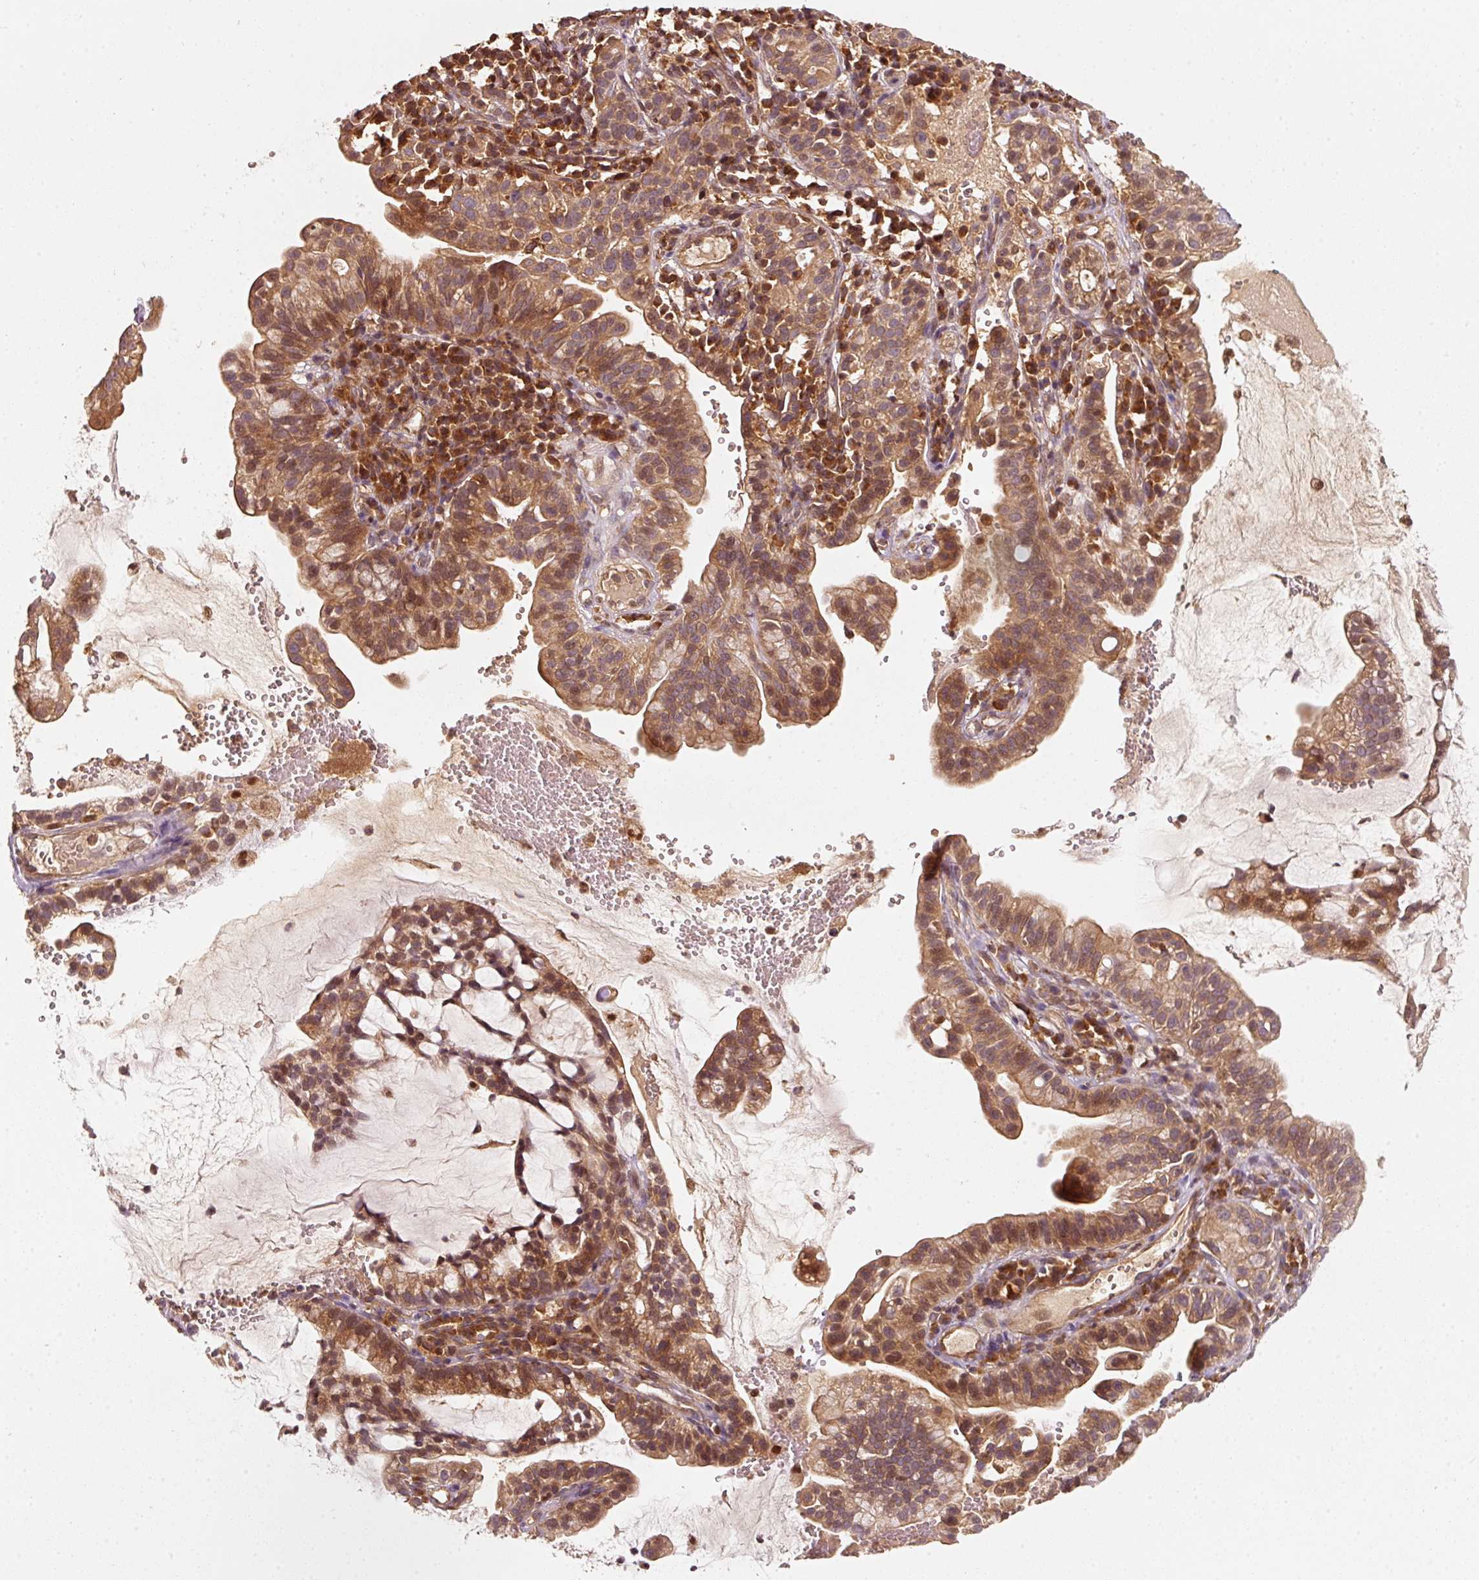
{"staining": {"intensity": "moderate", "quantity": ">75%", "location": "cytoplasmic/membranous"}, "tissue": "cervical cancer", "cell_type": "Tumor cells", "image_type": "cancer", "snomed": [{"axis": "morphology", "description": "Adenocarcinoma, NOS"}, {"axis": "topography", "description": "Cervix"}], "caption": "Cervical cancer stained with DAB (3,3'-diaminobenzidine) immunohistochemistry displays medium levels of moderate cytoplasmic/membranous staining in about >75% of tumor cells.", "gene": "RRAS2", "patient": {"sex": "female", "age": 41}}